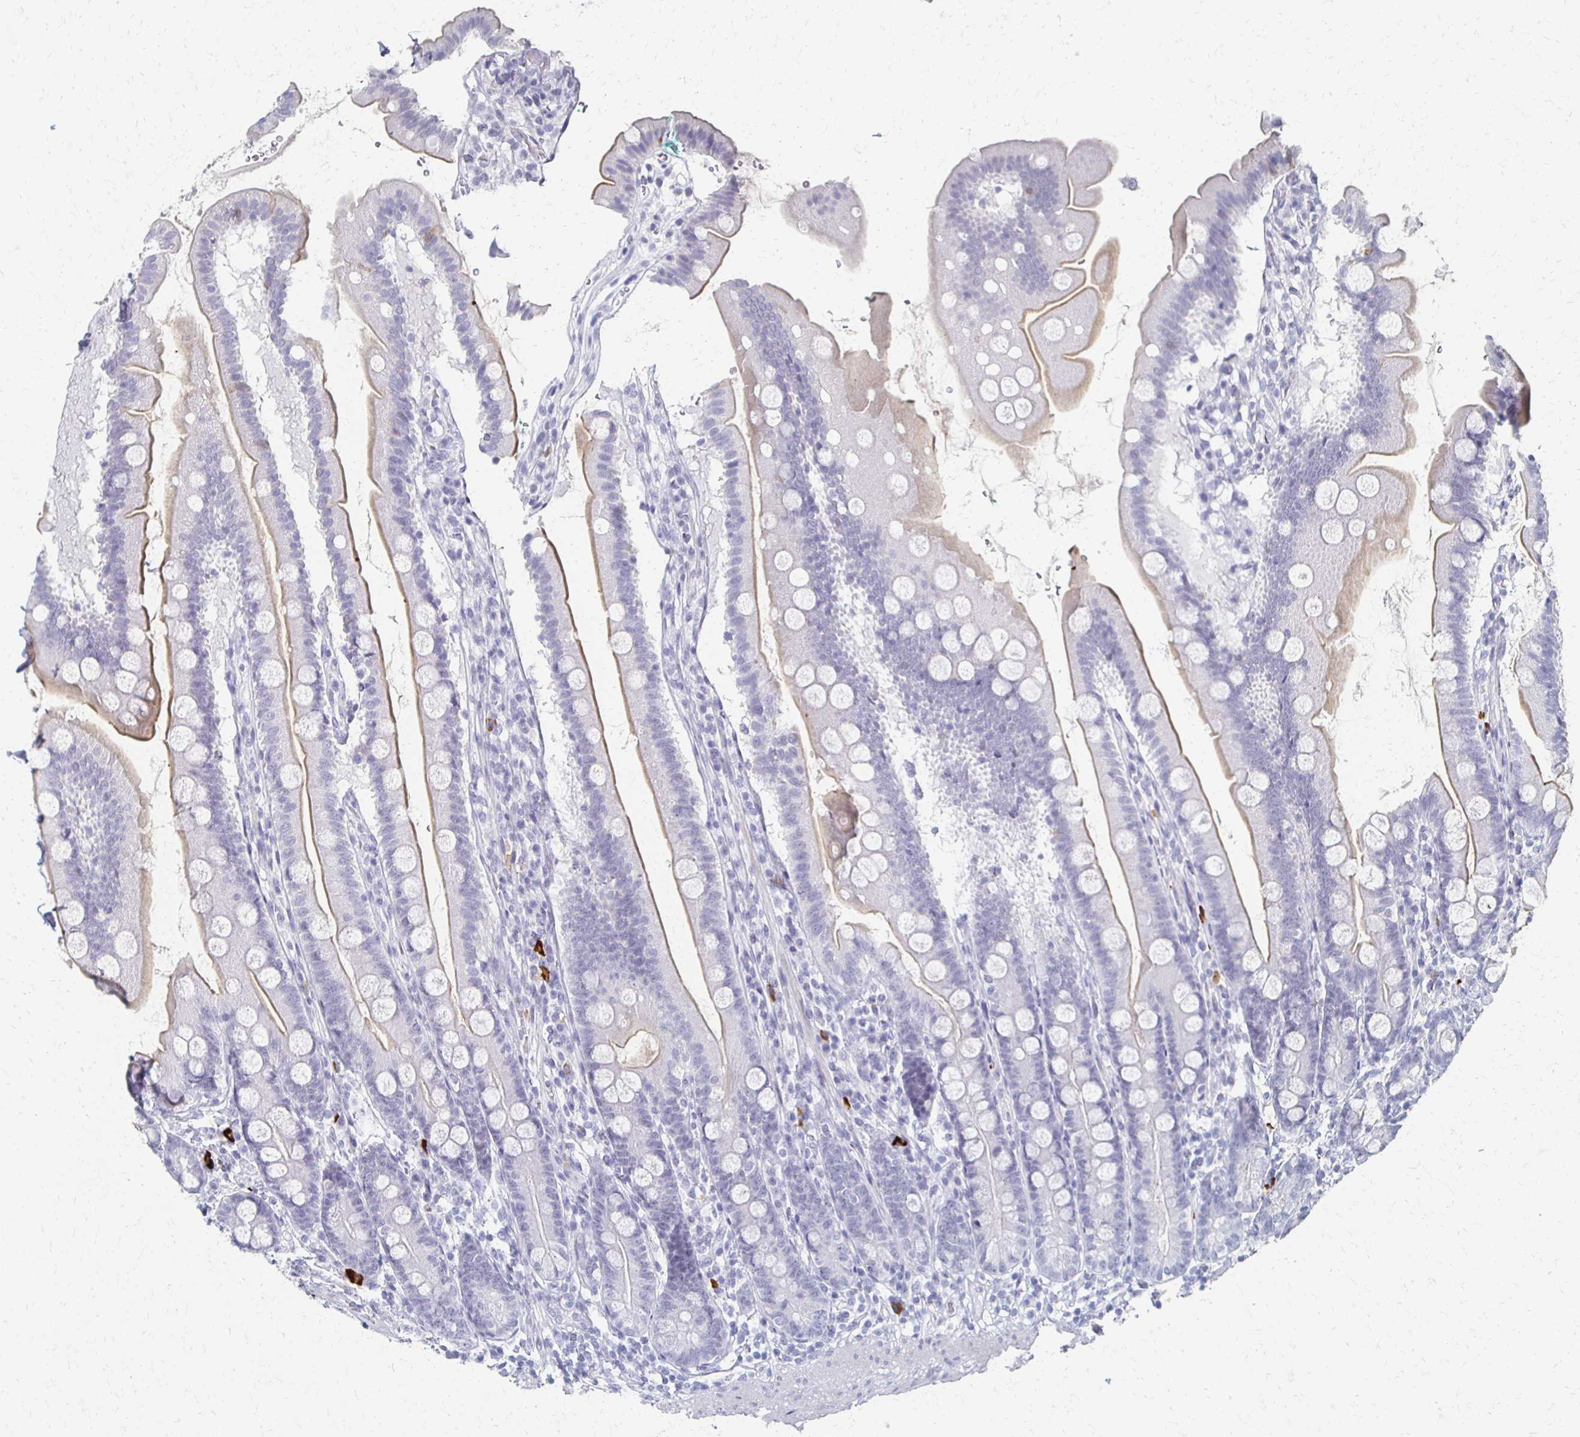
{"staining": {"intensity": "weak", "quantity": "<25%", "location": "cytoplasmic/membranous"}, "tissue": "duodenum", "cell_type": "Glandular cells", "image_type": "normal", "snomed": [{"axis": "morphology", "description": "Normal tissue, NOS"}, {"axis": "topography", "description": "Duodenum"}], "caption": "This is a photomicrograph of immunohistochemistry (IHC) staining of unremarkable duodenum, which shows no expression in glandular cells.", "gene": "CXCR2", "patient": {"sex": "female", "age": 67}}